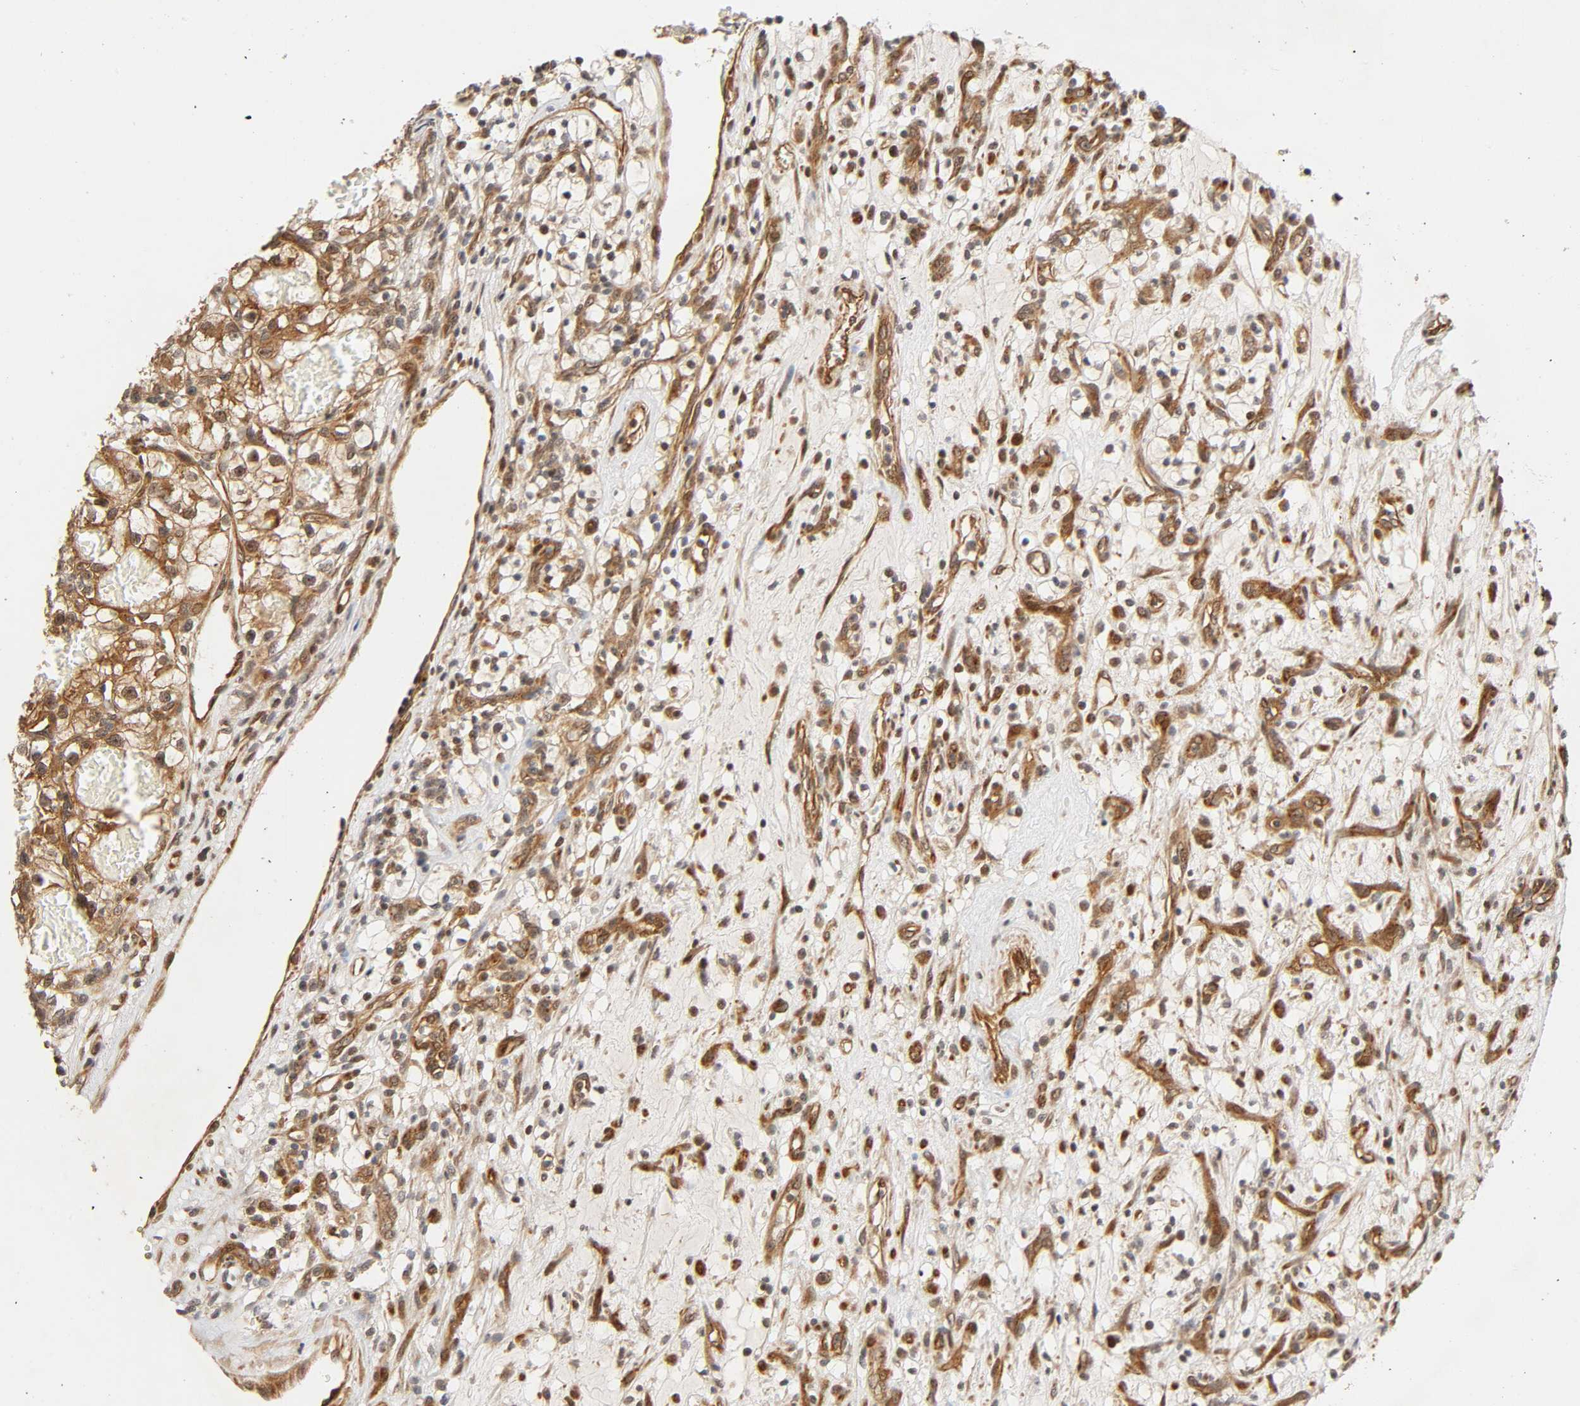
{"staining": {"intensity": "moderate", "quantity": ">75%", "location": "cytoplasmic/membranous,nuclear"}, "tissue": "renal cancer", "cell_type": "Tumor cells", "image_type": "cancer", "snomed": [{"axis": "morphology", "description": "Adenocarcinoma, NOS"}, {"axis": "topography", "description": "Kidney"}], "caption": "Renal adenocarcinoma was stained to show a protein in brown. There is medium levels of moderate cytoplasmic/membranous and nuclear expression in approximately >75% of tumor cells. (DAB (3,3'-diaminobenzidine) IHC with brightfield microscopy, high magnification).", "gene": "IQCJ-SCHIP1", "patient": {"sex": "female", "age": 57}}